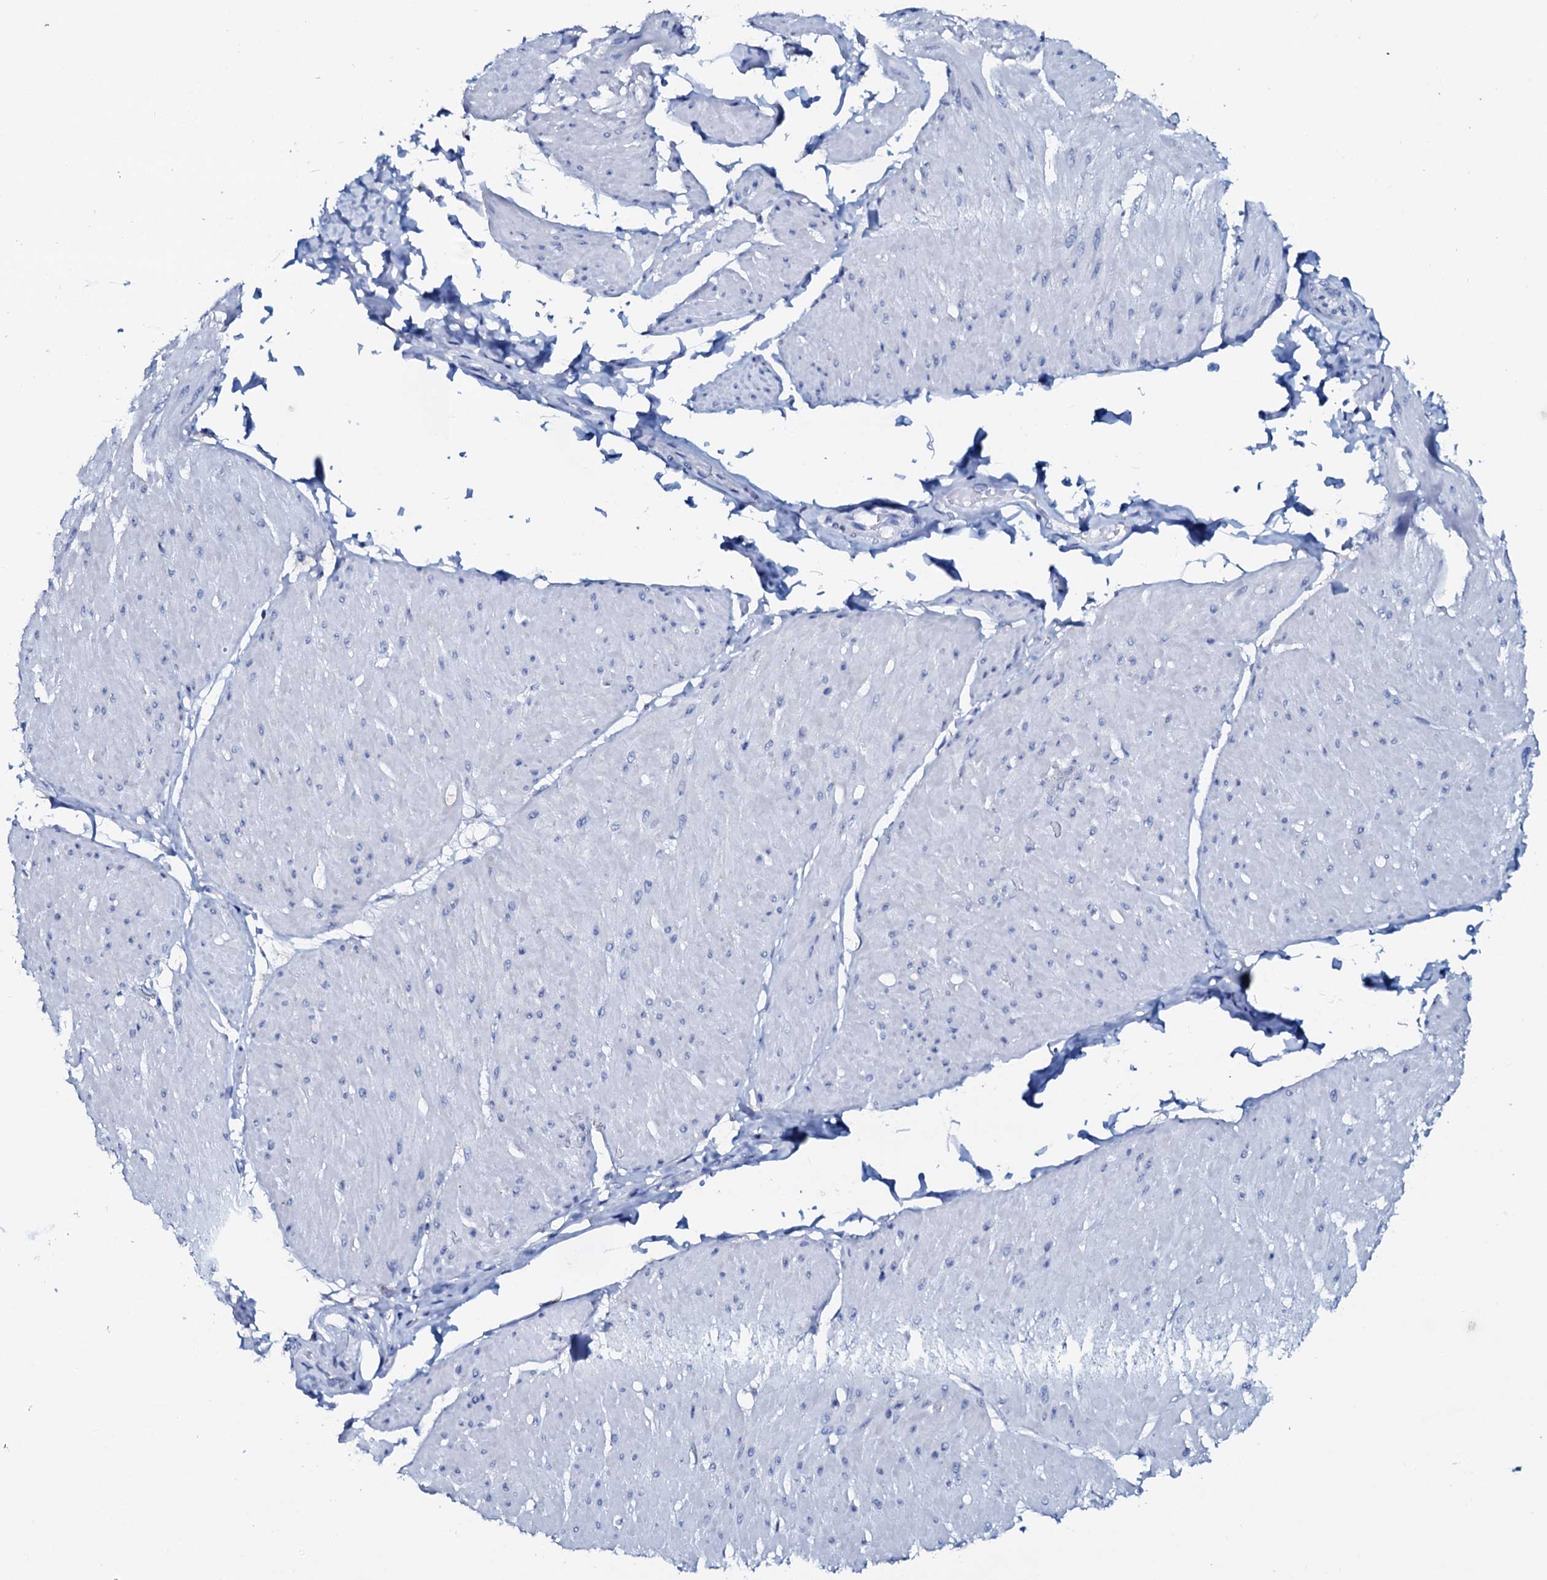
{"staining": {"intensity": "negative", "quantity": "none", "location": "none"}, "tissue": "smooth muscle", "cell_type": "Smooth muscle cells", "image_type": "normal", "snomed": [{"axis": "morphology", "description": "Urothelial carcinoma, High grade"}, {"axis": "topography", "description": "Urinary bladder"}], "caption": "Smooth muscle stained for a protein using IHC reveals no expression smooth muscle cells.", "gene": "AMER2", "patient": {"sex": "male", "age": 46}}